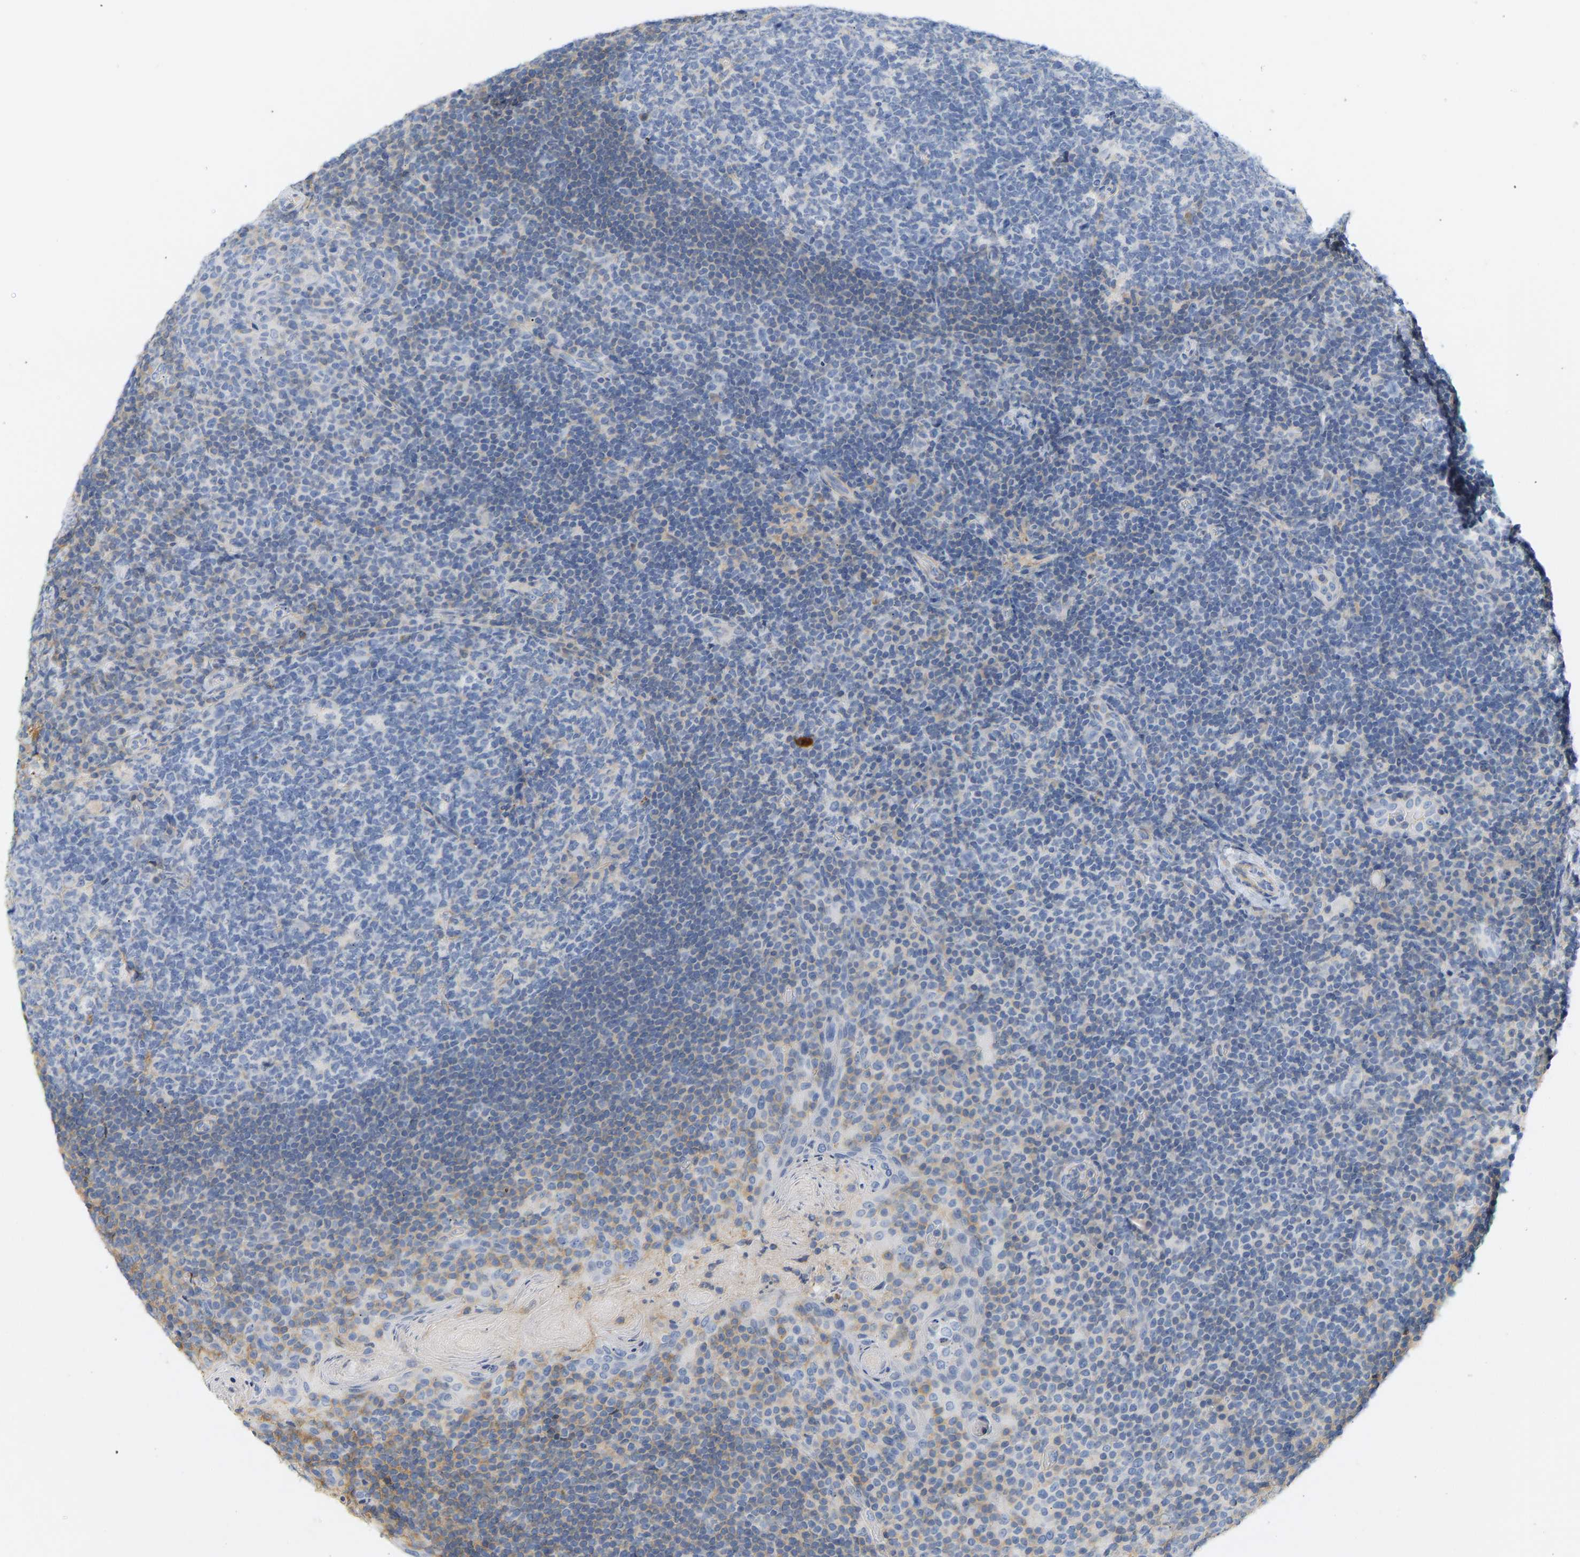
{"staining": {"intensity": "weak", "quantity": "<25%", "location": "cytoplasmic/membranous"}, "tissue": "tonsil", "cell_type": "Germinal center cells", "image_type": "normal", "snomed": [{"axis": "morphology", "description": "Normal tissue, NOS"}, {"axis": "topography", "description": "Tonsil"}], "caption": "Germinal center cells show no significant expression in benign tonsil. Brightfield microscopy of immunohistochemistry (IHC) stained with DAB (brown) and hematoxylin (blue), captured at high magnification.", "gene": "BVES", "patient": {"sex": "male", "age": 17}}